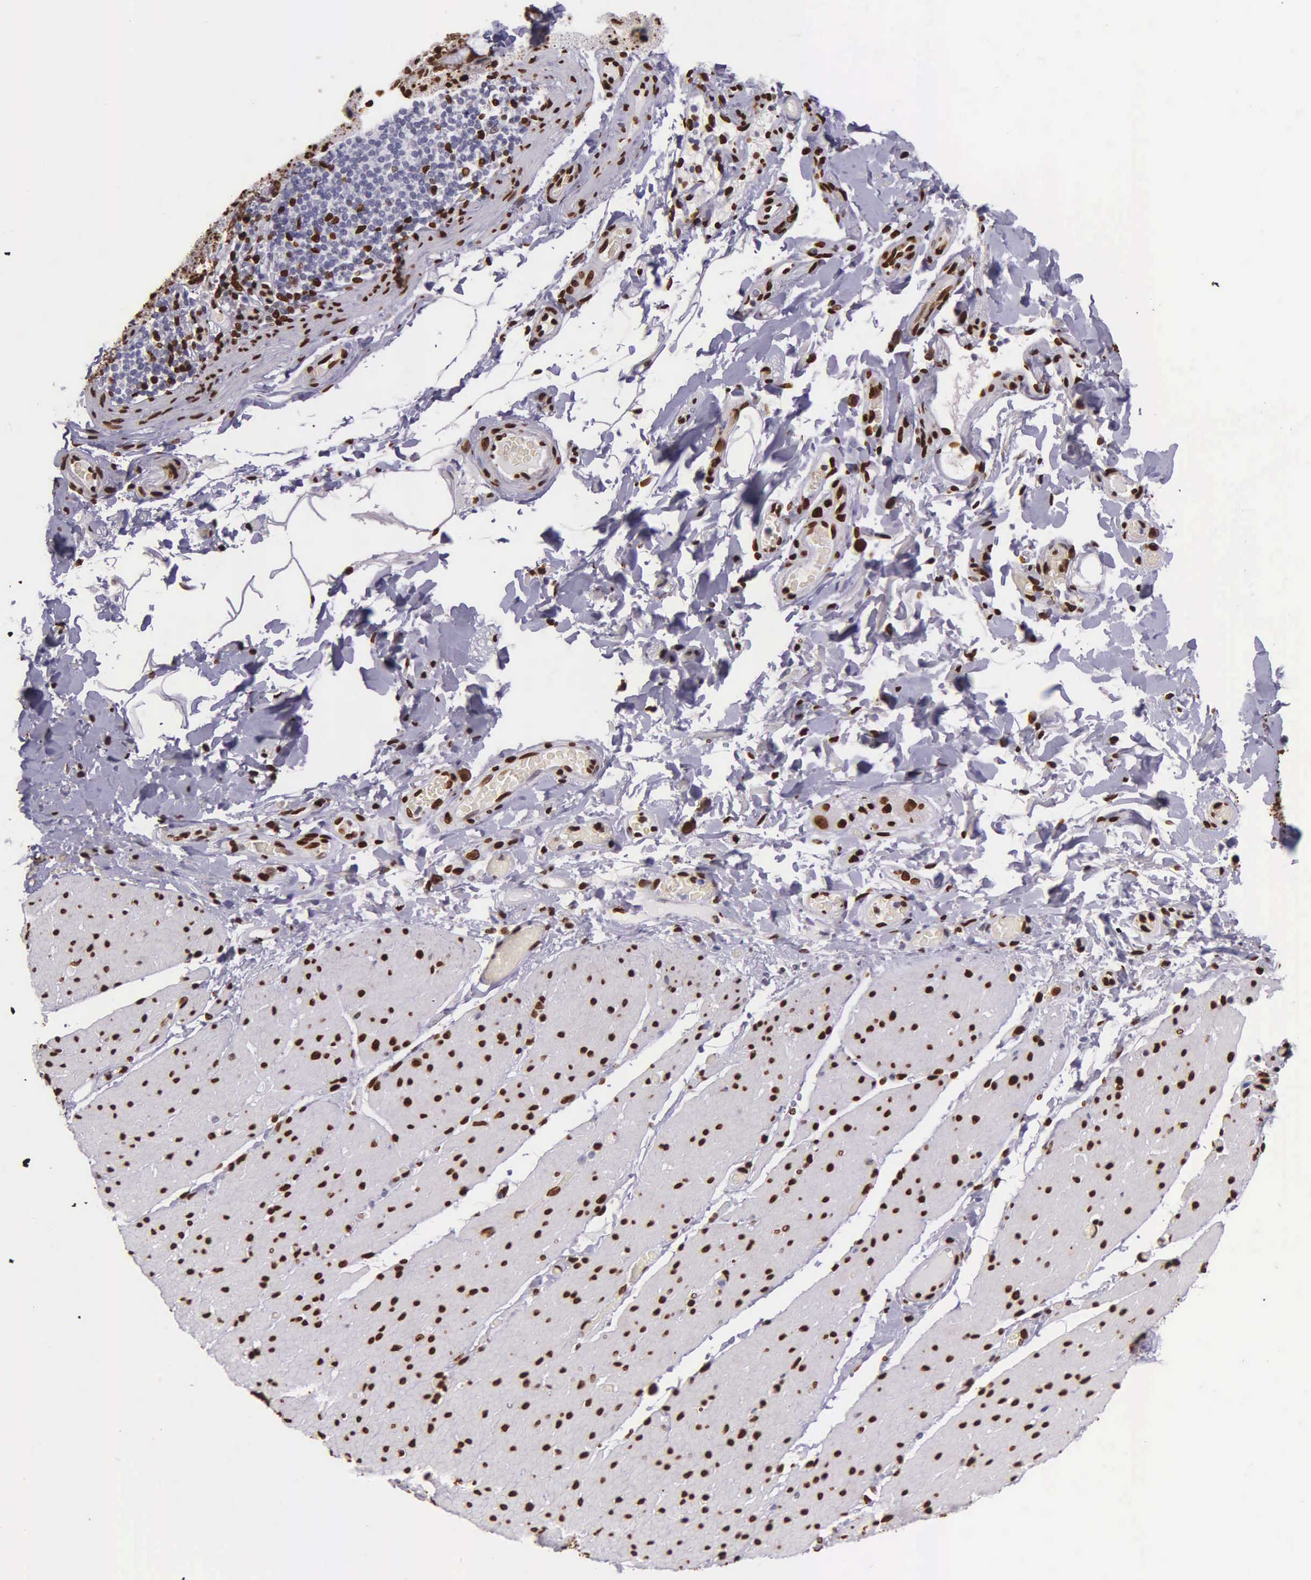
{"staining": {"intensity": "strong", "quantity": ">75%", "location": "nuclear"}, "tissue": "adipose tissue", "cell_type": "Adipocytes", "image_type": "normal", "snomed": [{"axis": "morphology", "description": "Normal tissue, NOS"}, {"axis": "topography", "description": "Duodenum"}], "caption": "Immunohistochemical staining of benign adipose tissue shows >75% levels of strong nuclear protein positivity in about >75% of adipocytes.", "gene": "H1", "patient": {"sex": "male", "age": 63}}